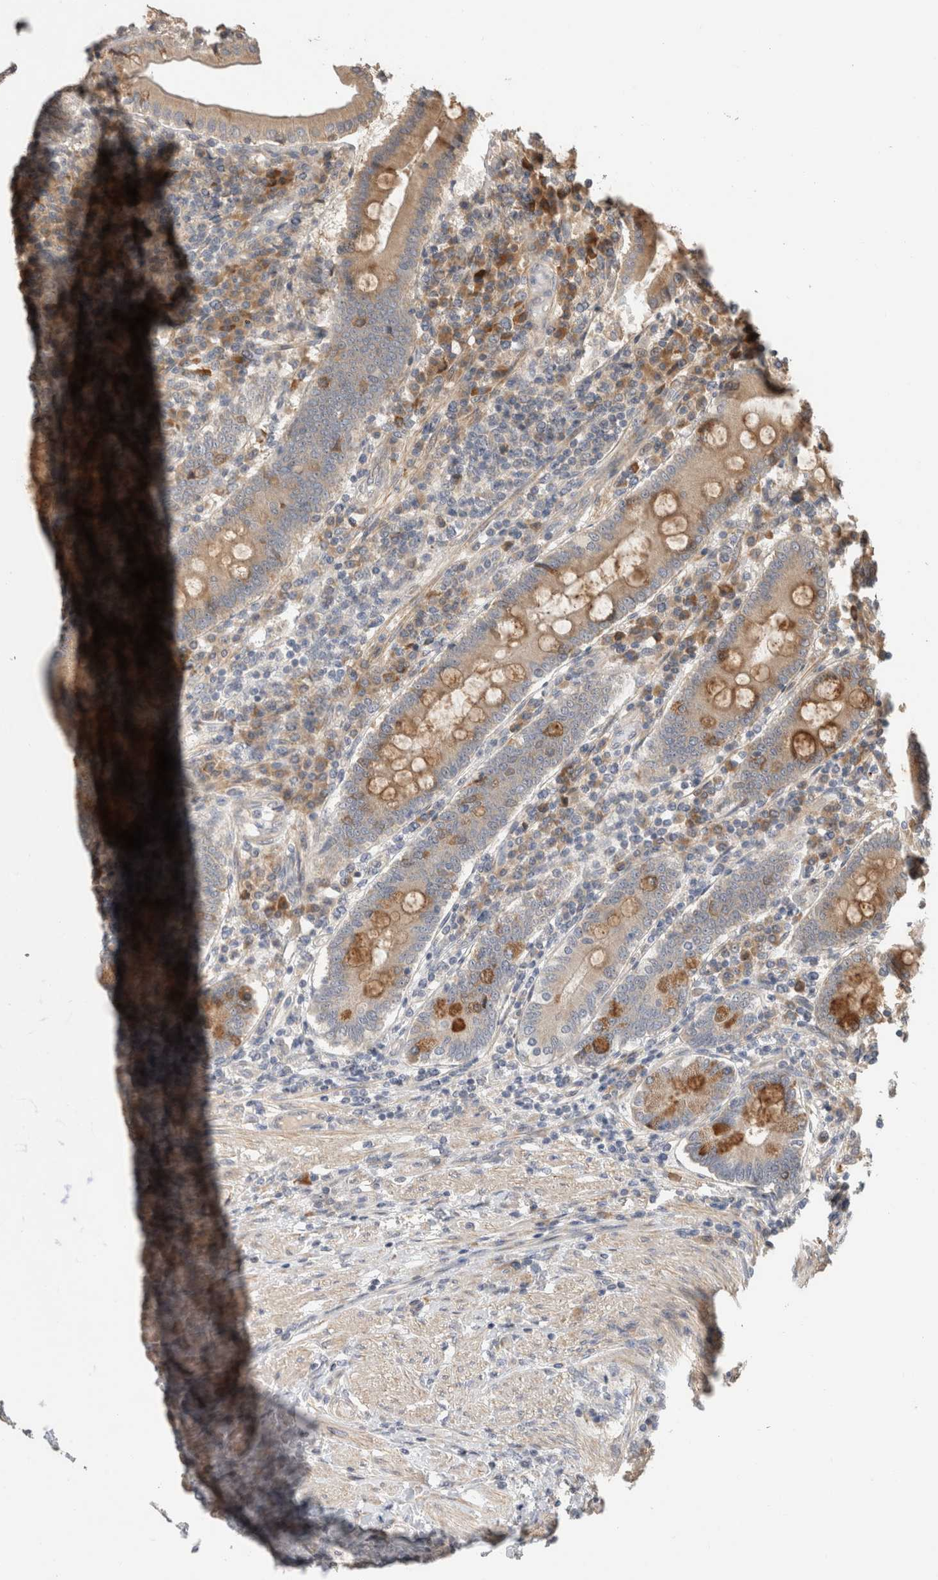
{"staining": {"intensity": "moderate", "quantity": ">75%", "location": "cytoplasmic/membranous"}, "tissue": "duodenum", "cell_type": "Glandular cells", "image_type": "normal", "snomed": [{"axis": "morphology", "description": "Normal tissue, NOS"}, {"axis": "morphology", "description": "Adenocarcinoma, NOS"}, {"axis": "topography", "description": "Pancreas"}, {"axis": "topography", "description": "Duodenum"}], "caption": "Brown immunohistochemical staining in normal human duodenum exhibits moderate cytoplasmic/membranous positivity in approximately >75% of glandular cells. The protein of interest is shown in brown color, while the nuclei are stained blue.", "gene": "PCDHB15", "patient": {"sex": "male", "age": 50}}